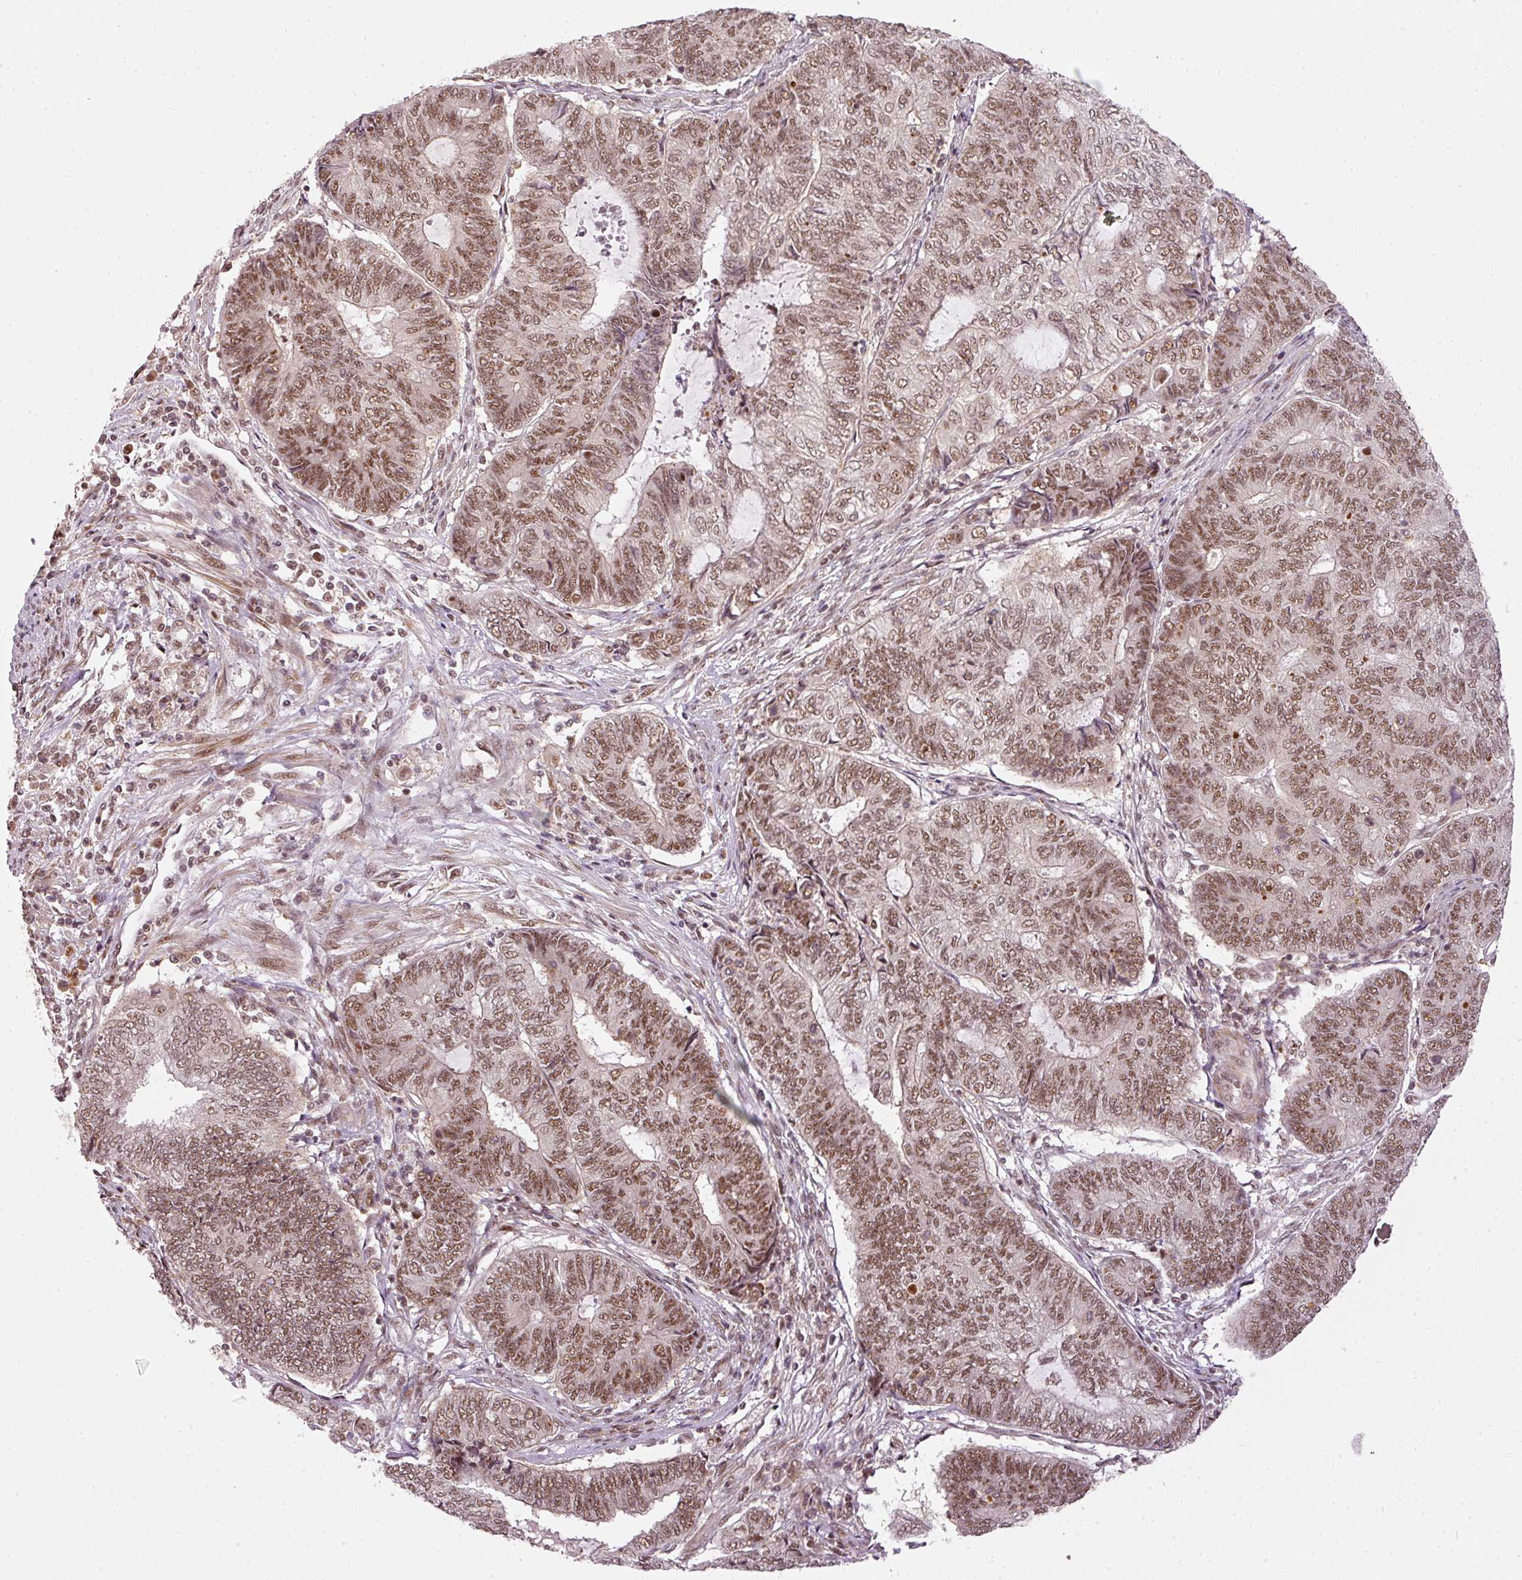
{"staining": {"intensity": "moderate", "quantity": ">75%", "location": "nuclear"}, "tissue": "endometrial cancer", "cell_type": "Tumor cells", "image_type": "cancer", "snomed": [{"axis": "morphology", "description": "Adenocarcinoma, NOS"}, {"axis": "topography", "description": "Uterus"}, {"axis": "topography", "description": "Endometrium"}], "caption": "This histopathology image exhibits immunohistochemistry staining of human endometrial adenocarcinoma, with medium moderate nuclear expression in approximately >75% of tumor cells.", "gene": "THOC6", "patient": {"sex": "female", "age": 70}}